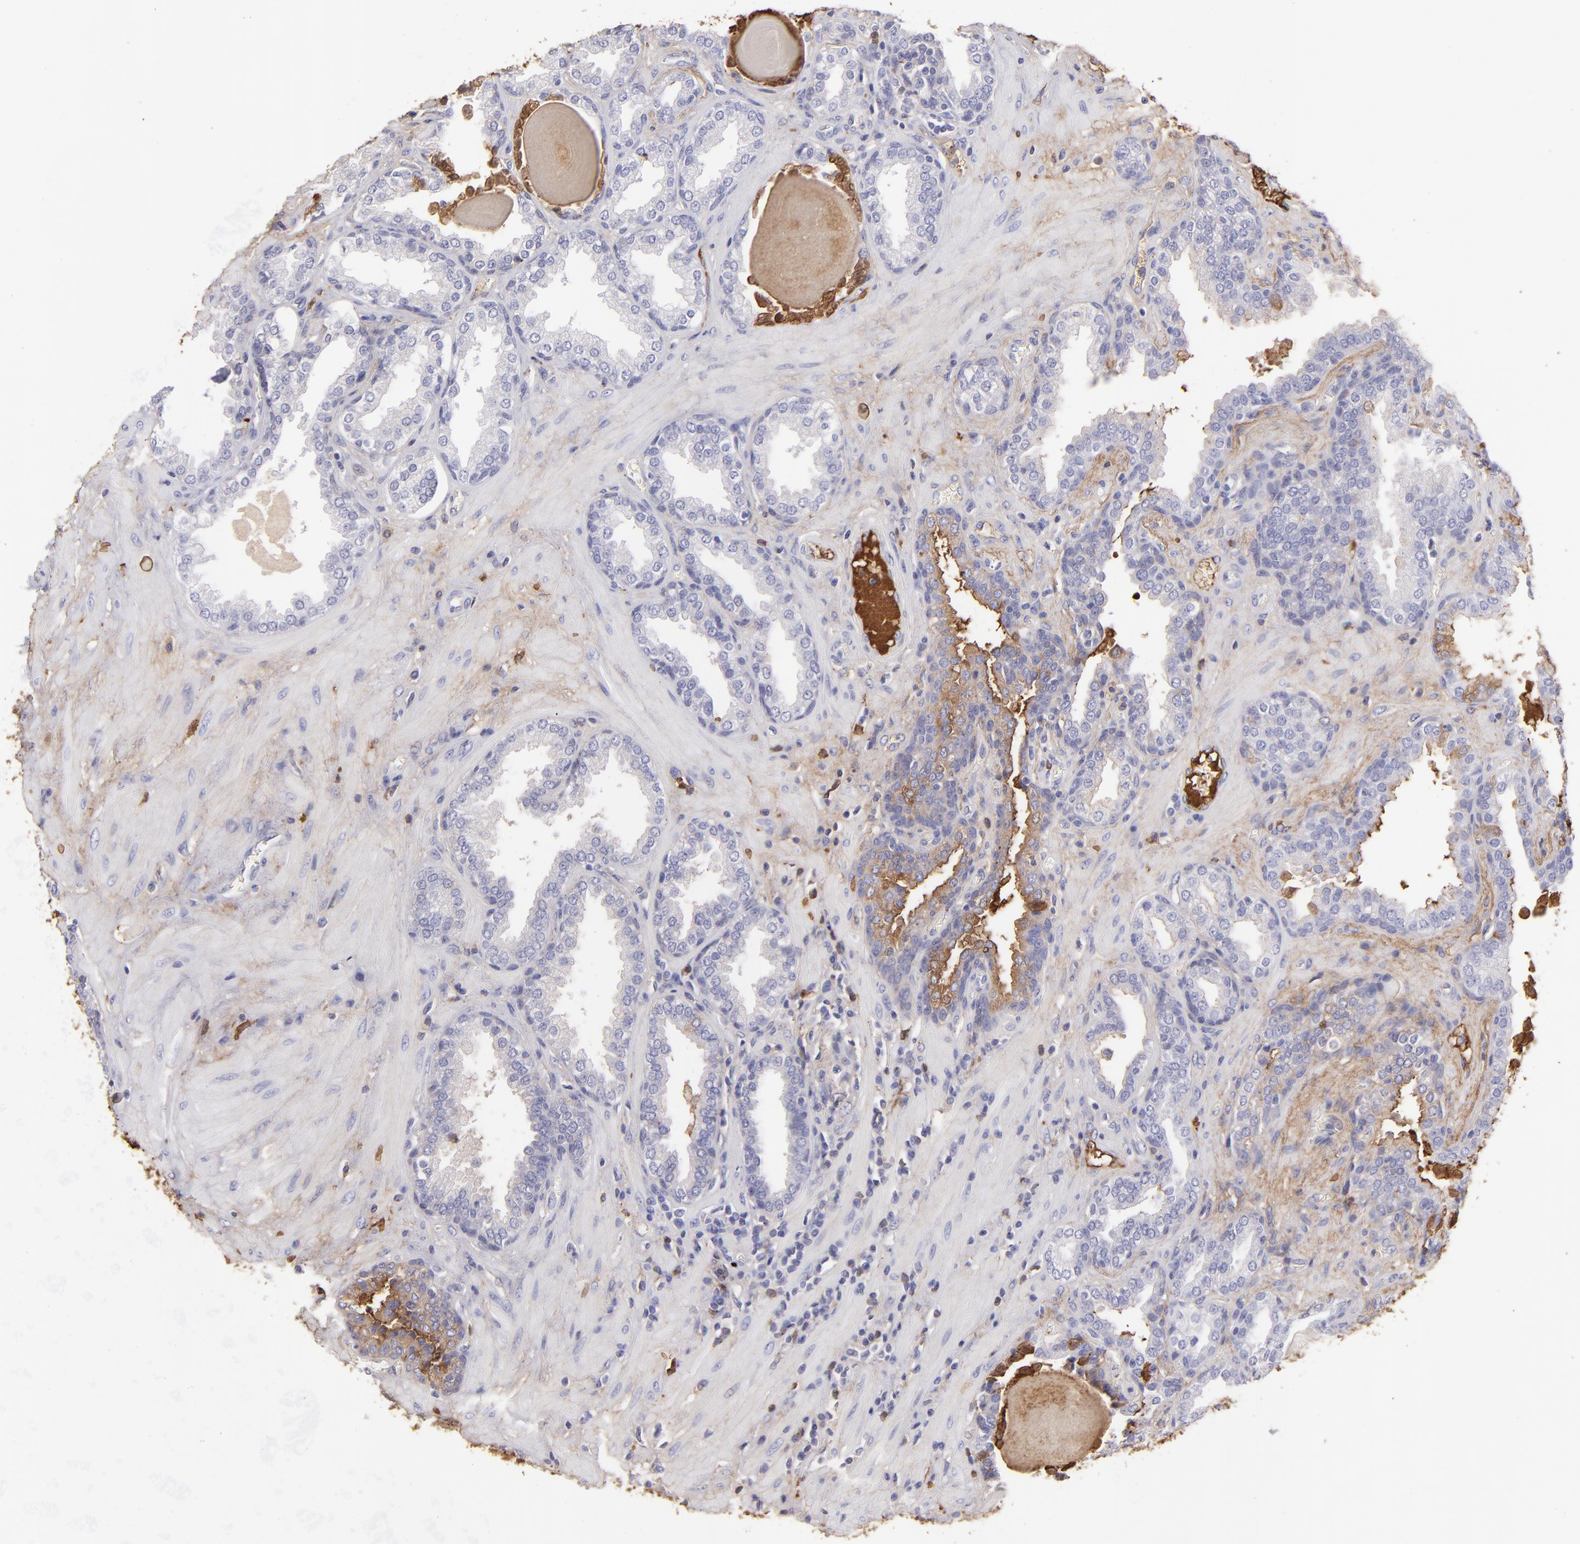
{"staining": {"intensity": "moderate", "quantity": "<25%", "location": "cytoplasmic/membranous"}, "tissue": "prostate", "cell_type": "Glandular cells", "image_type": "normal", "snomed": [{"axis": "morphology", "description": "Normal tissue, NOS"}, {"axis": "topography", "description": "Prostate"}], "caption": "A high-resolution photomicrograph shows IHC staining of benign prostate, which exhibits moderate cytoplasmic/membranous staining in approximately <25% of glandular cells. Ihc stains the protein in brown and the nuclei are stained blue.", "gene": "FGB", "patient": {"sex": "male", "age": 51}}